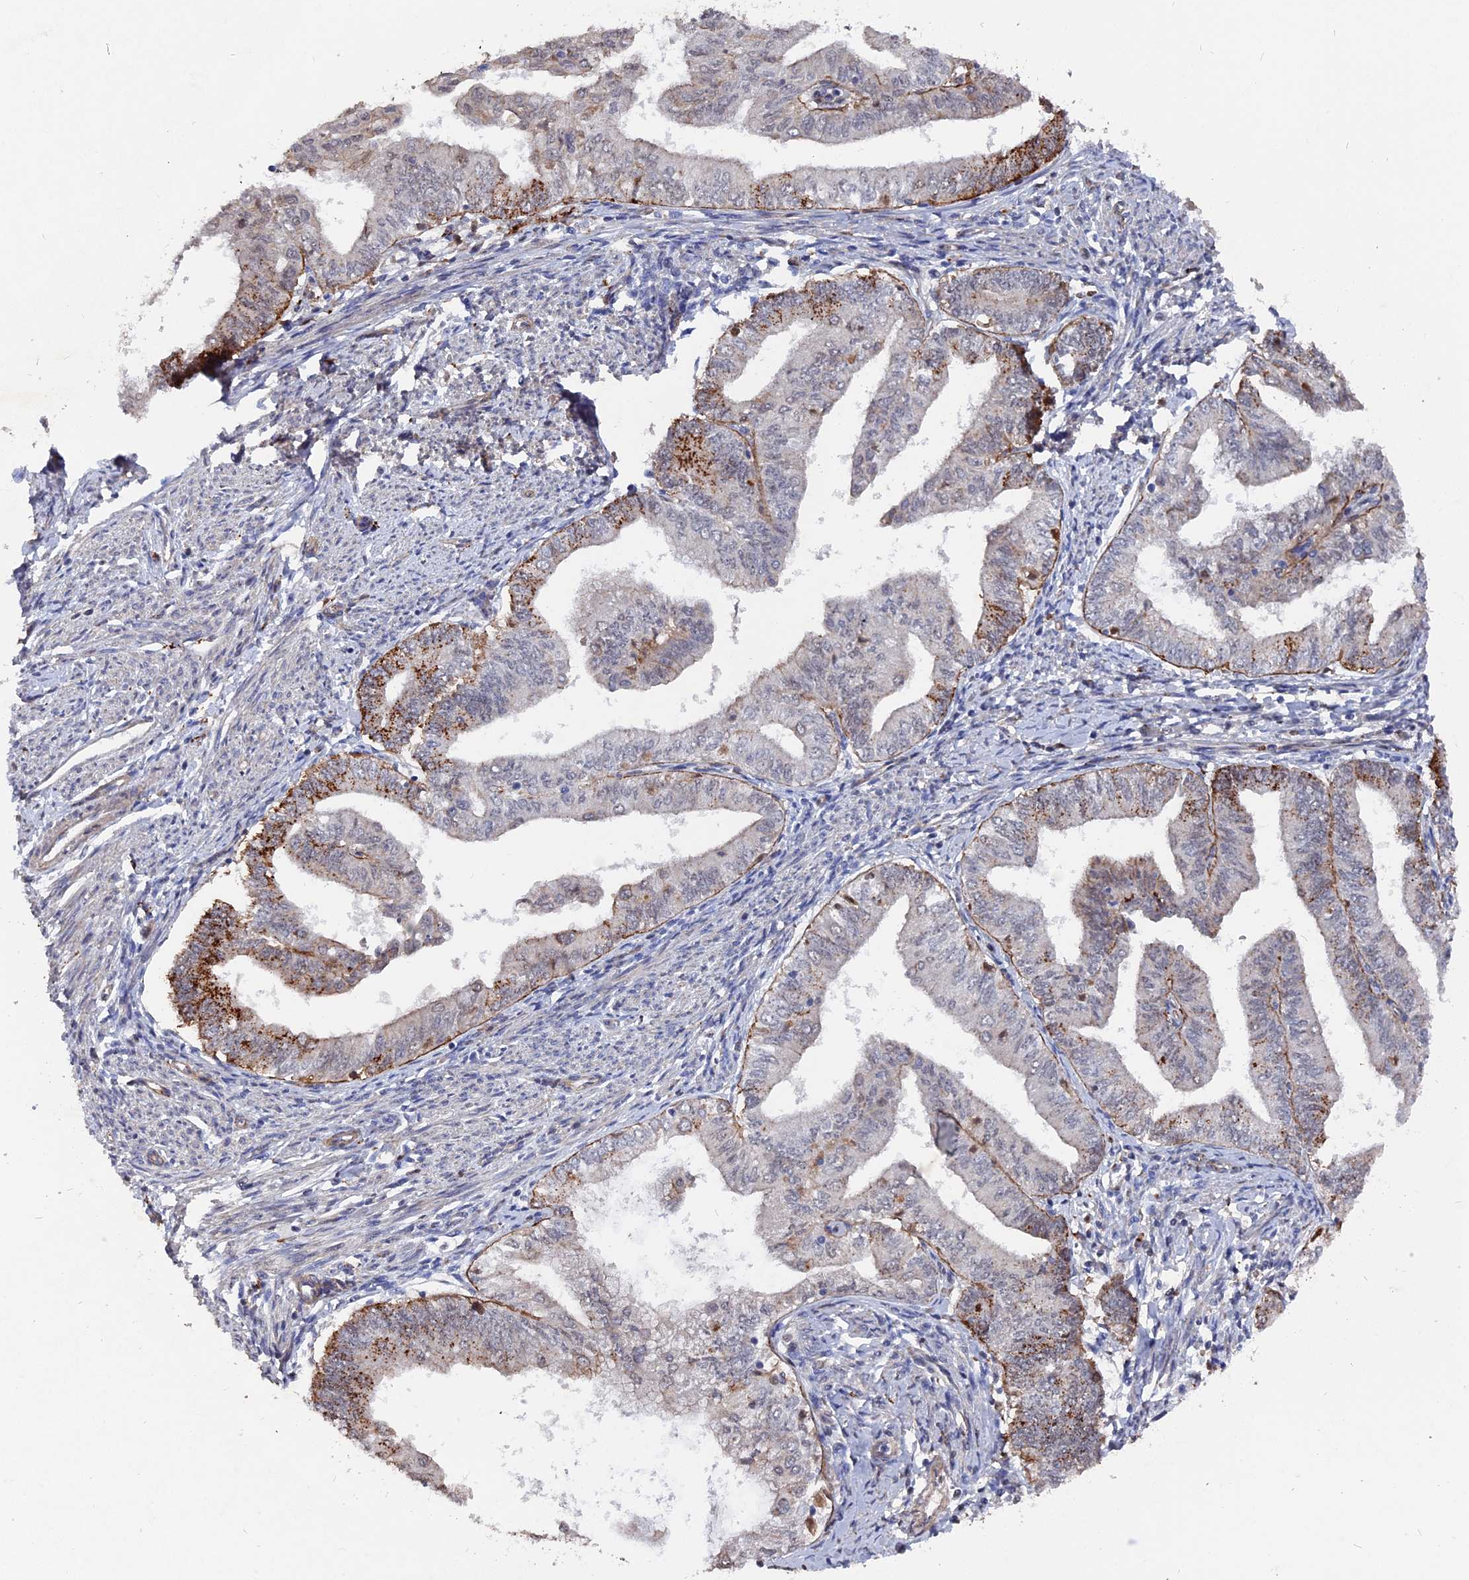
{"staining": {"intensity": "strong", "quantity": "25%-75%", "location": "cytoplasmic/membranous"}, "tissue": "endometrial cancer", "cell_type": "Tumor cells", "image_type": "cancer", "snomed": [{"axis": "morphology", "description": "Adenocarcinoma, NOS"}, {"axis": "topography", "description": "Endometrium"}], "caption": "Immunohistochemical staining of human endometrial cancer (adenocarcinoma) reveals high levels of strong cytoplasmic/membranous protein expression in approximately 25%-75% of tumor cells. (DAB = brown stain, brightfield microscopy at high magnification).", "gene": "NOSIP", "patient": {"sex": "female", "age": 66}}